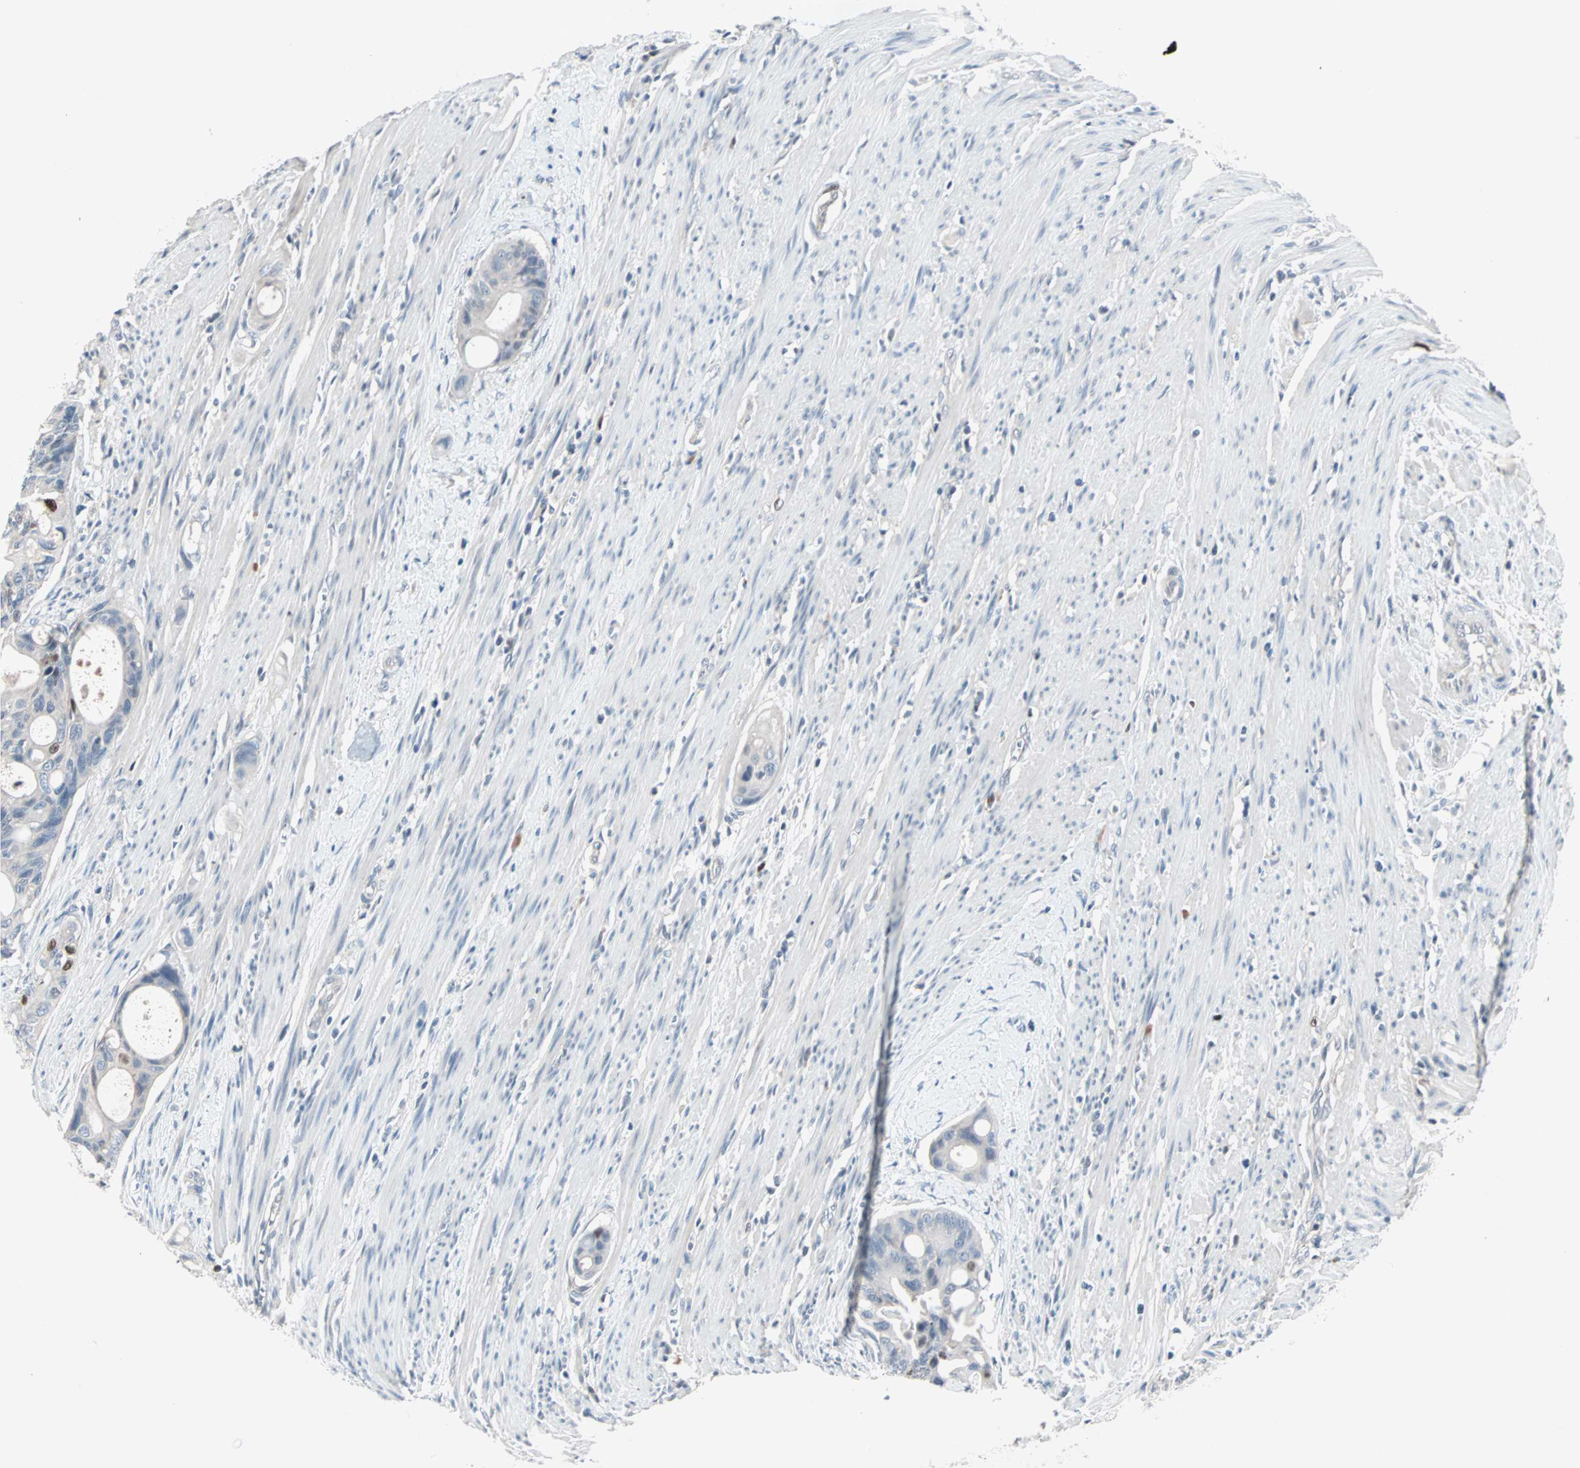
{"staining": {"intensity": "strong", "quantity": "<25%", "location": "nuclear"}, "tissue": "colorectal cancer", "cell_type": "Tumor cells", "image_type": "cancer", "snomed": [{"axis": "morphology", "description": "Adenocarcinoma, NOS"}, {"axis": "topography", "description": "Colon"}], "caption": "Immunohistochemical staining of colorectal adenocarcinoma reveals medium levels of strong nuclear positivity in approximately <25% of tumor cells.", "gene": "CCNE2", "patient": {"sex": "female", "age": 57}}